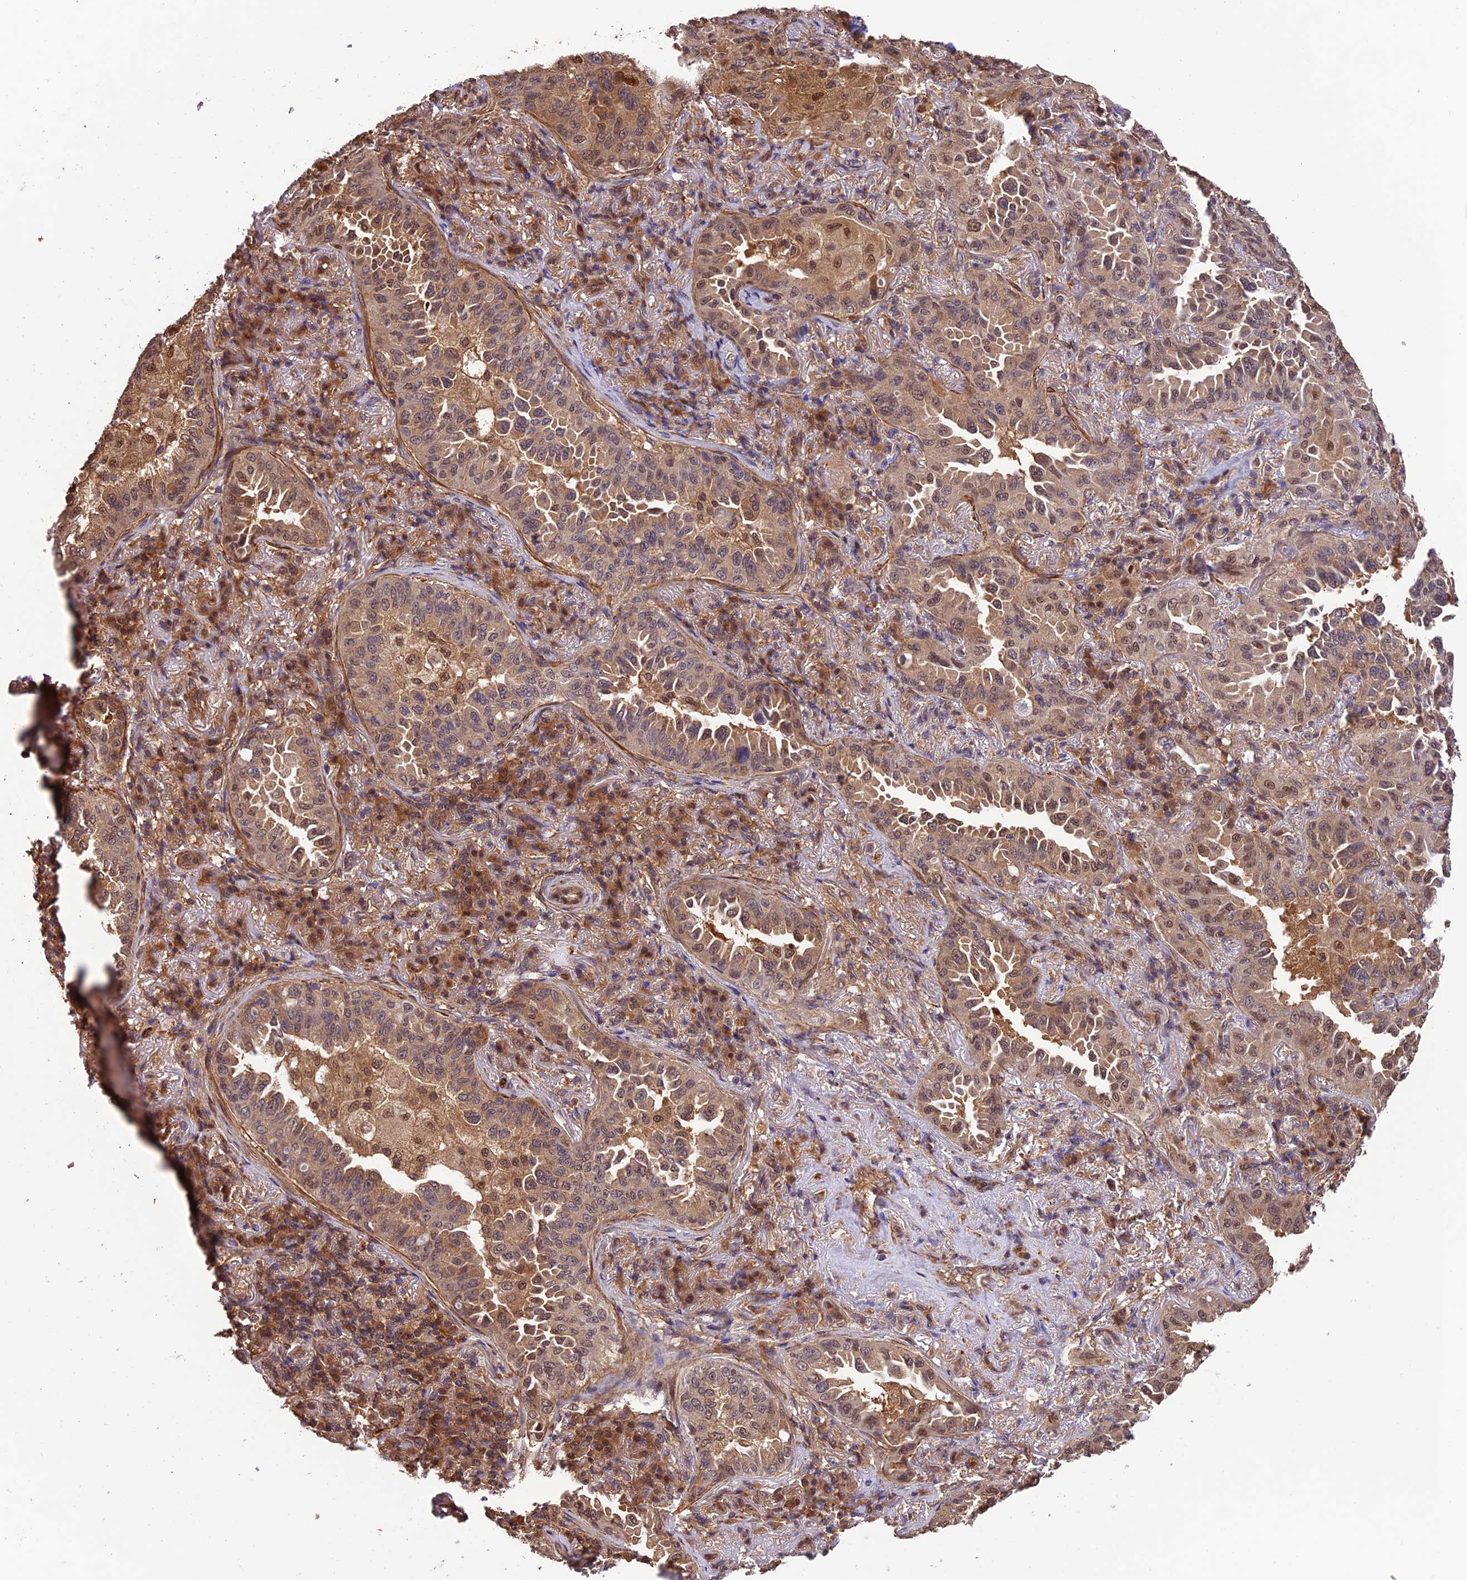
{"staining": {"intensity": "moderate", "quantity": ">75%", "location": "cytoplasmic/membranous,nuclear"}, "tissue": "lung cancer", "cell_type": "Tumor cells", "image_type": "cancer", "snomed": [{"axis": "morphology", "description": "Adenocarcinoma, NOS"}, {"axis": "topography", "description": "Lung"}], "caption": "Brown immunohistochemical staining in human adenocarcinoma (lung) exhibits moderate cytoplasmic/membranous and nuclear positivity in approximately >75% of tumor cells. The protein of interest is shown in brown color, while the nuclei are stained blue.", "gene": "PSMB3", "patient": {"sex": "female", "age": 69}}